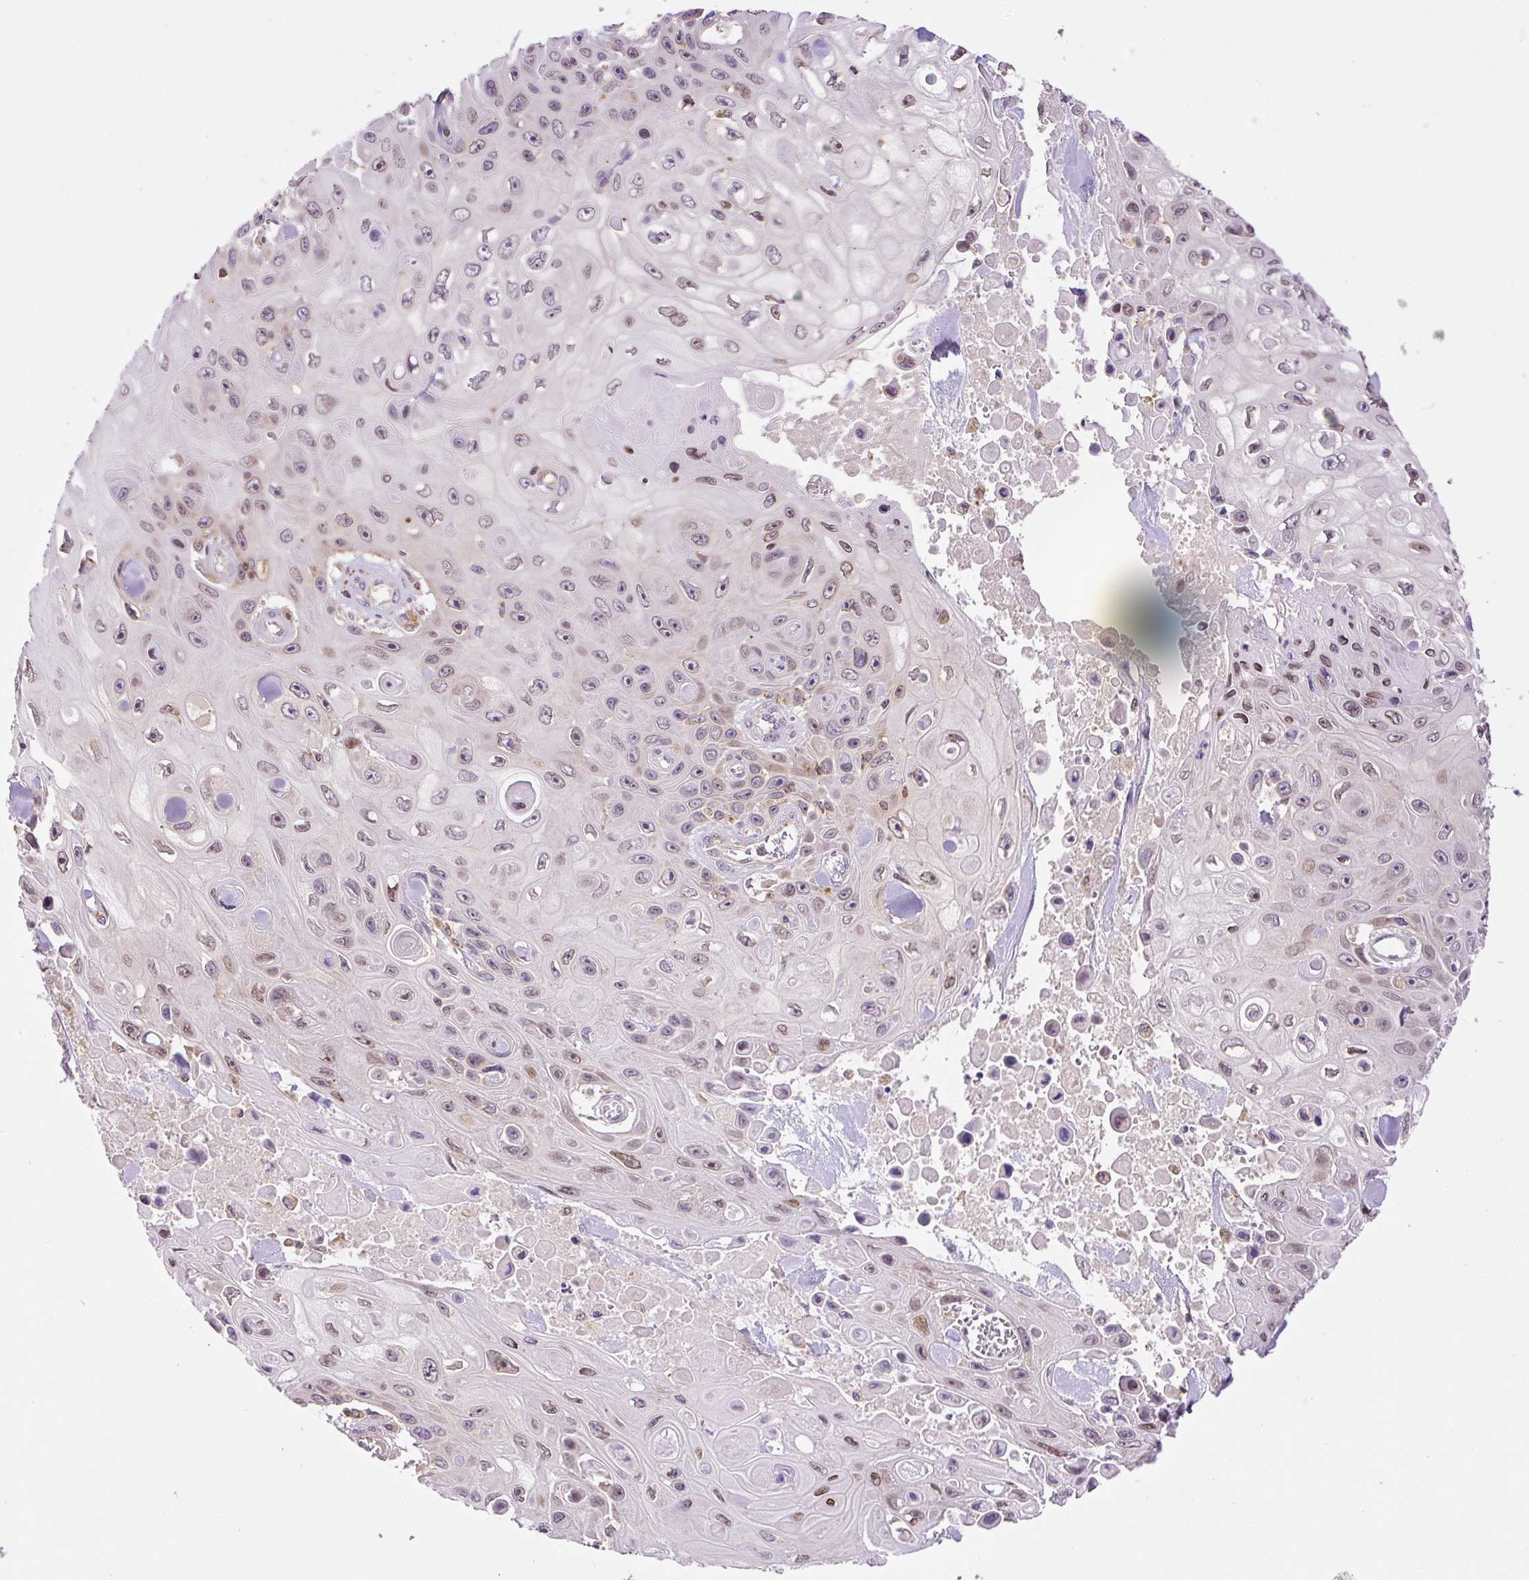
{"staining": {"intensity": "weak", "quantity": ">75%", "location": "cytoplasmic/membranous,nuclear"}, "tissue": "skin cancer", "cell_type": "Tumor cells", "image_type": "cancer", "snomed": [{"axis": "morphology", "description": "Squamous cell carcinoma, NOS"}, {"axis": "topography", "description": "Skin"}], "caption": "Tumor cells exhibit weak cytoplasmic/membranous and nuclear staining in about >75% of cells in squamous cell carcinoma (skin). The staining is performed using DAB (3,3'-diaminobenzidine) brown chromogen to label protein expression. The nuclei are counter-stained blue using hematoxylin.", "gene": "CARD11", "patient": {"sex": "male", "age": 82}}